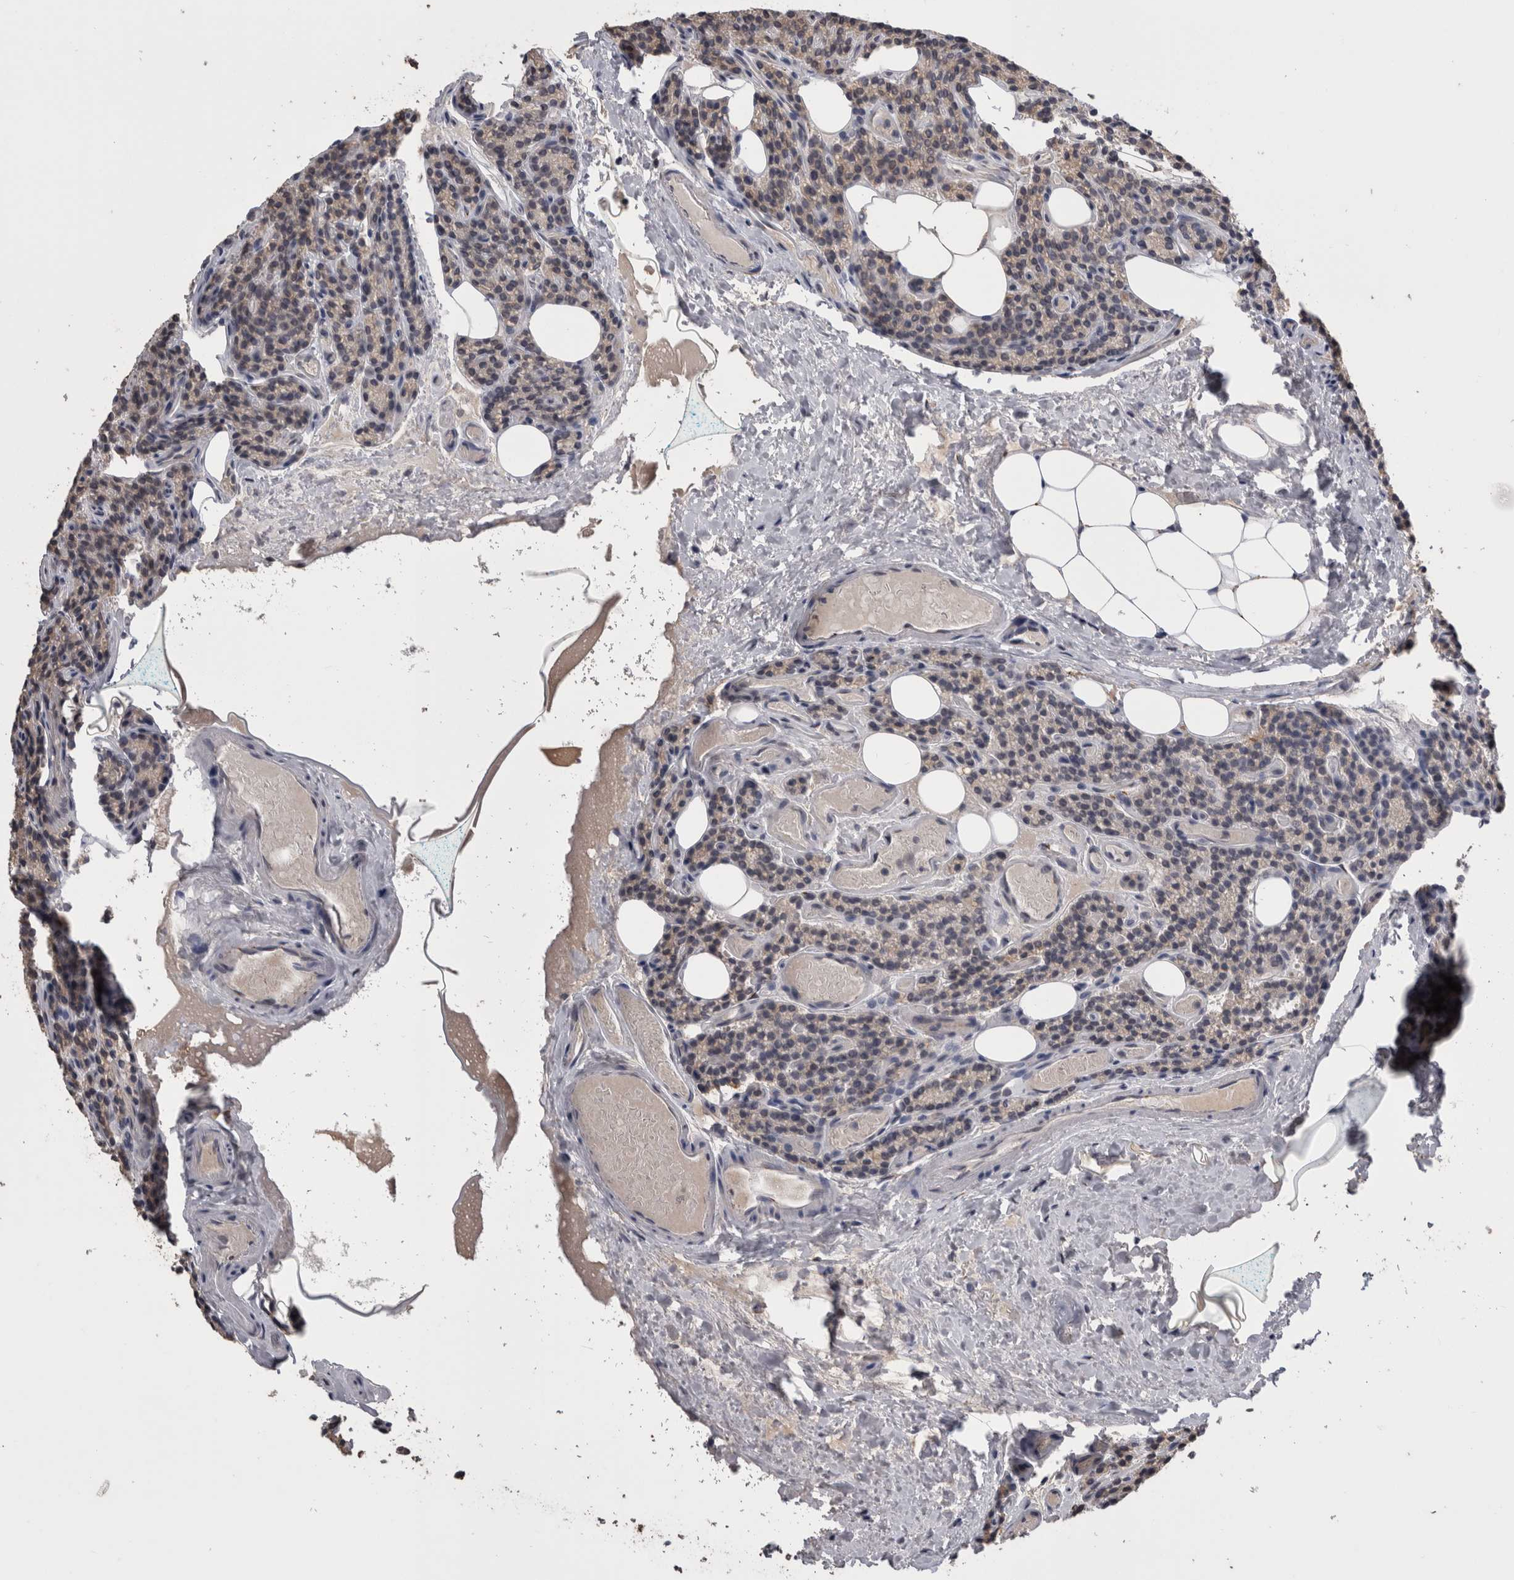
{"staining": {"intensity": "weak", "quantity": "25%-75%", "location": "cytoplasmic/membranous"}, "tissue": "parathyroid gland", "cell_type": "Glandular cells", "image_type": "normal", "snomed": [{"axis": "morphology", "description": "Normal tissue, NOS"}, {"axis": "topography", "description": "Parathyroid gland"}], "caption": "IHC of normal human parathyroid gland shows low levels of weak cytoplasmic/membranous staining in about 25%-75% of glandular cells. (DAB IHC with brightfield microscopy, high magnification).", "gene": "ANXA13", "patient": {"sex": "female", "age": 85}}